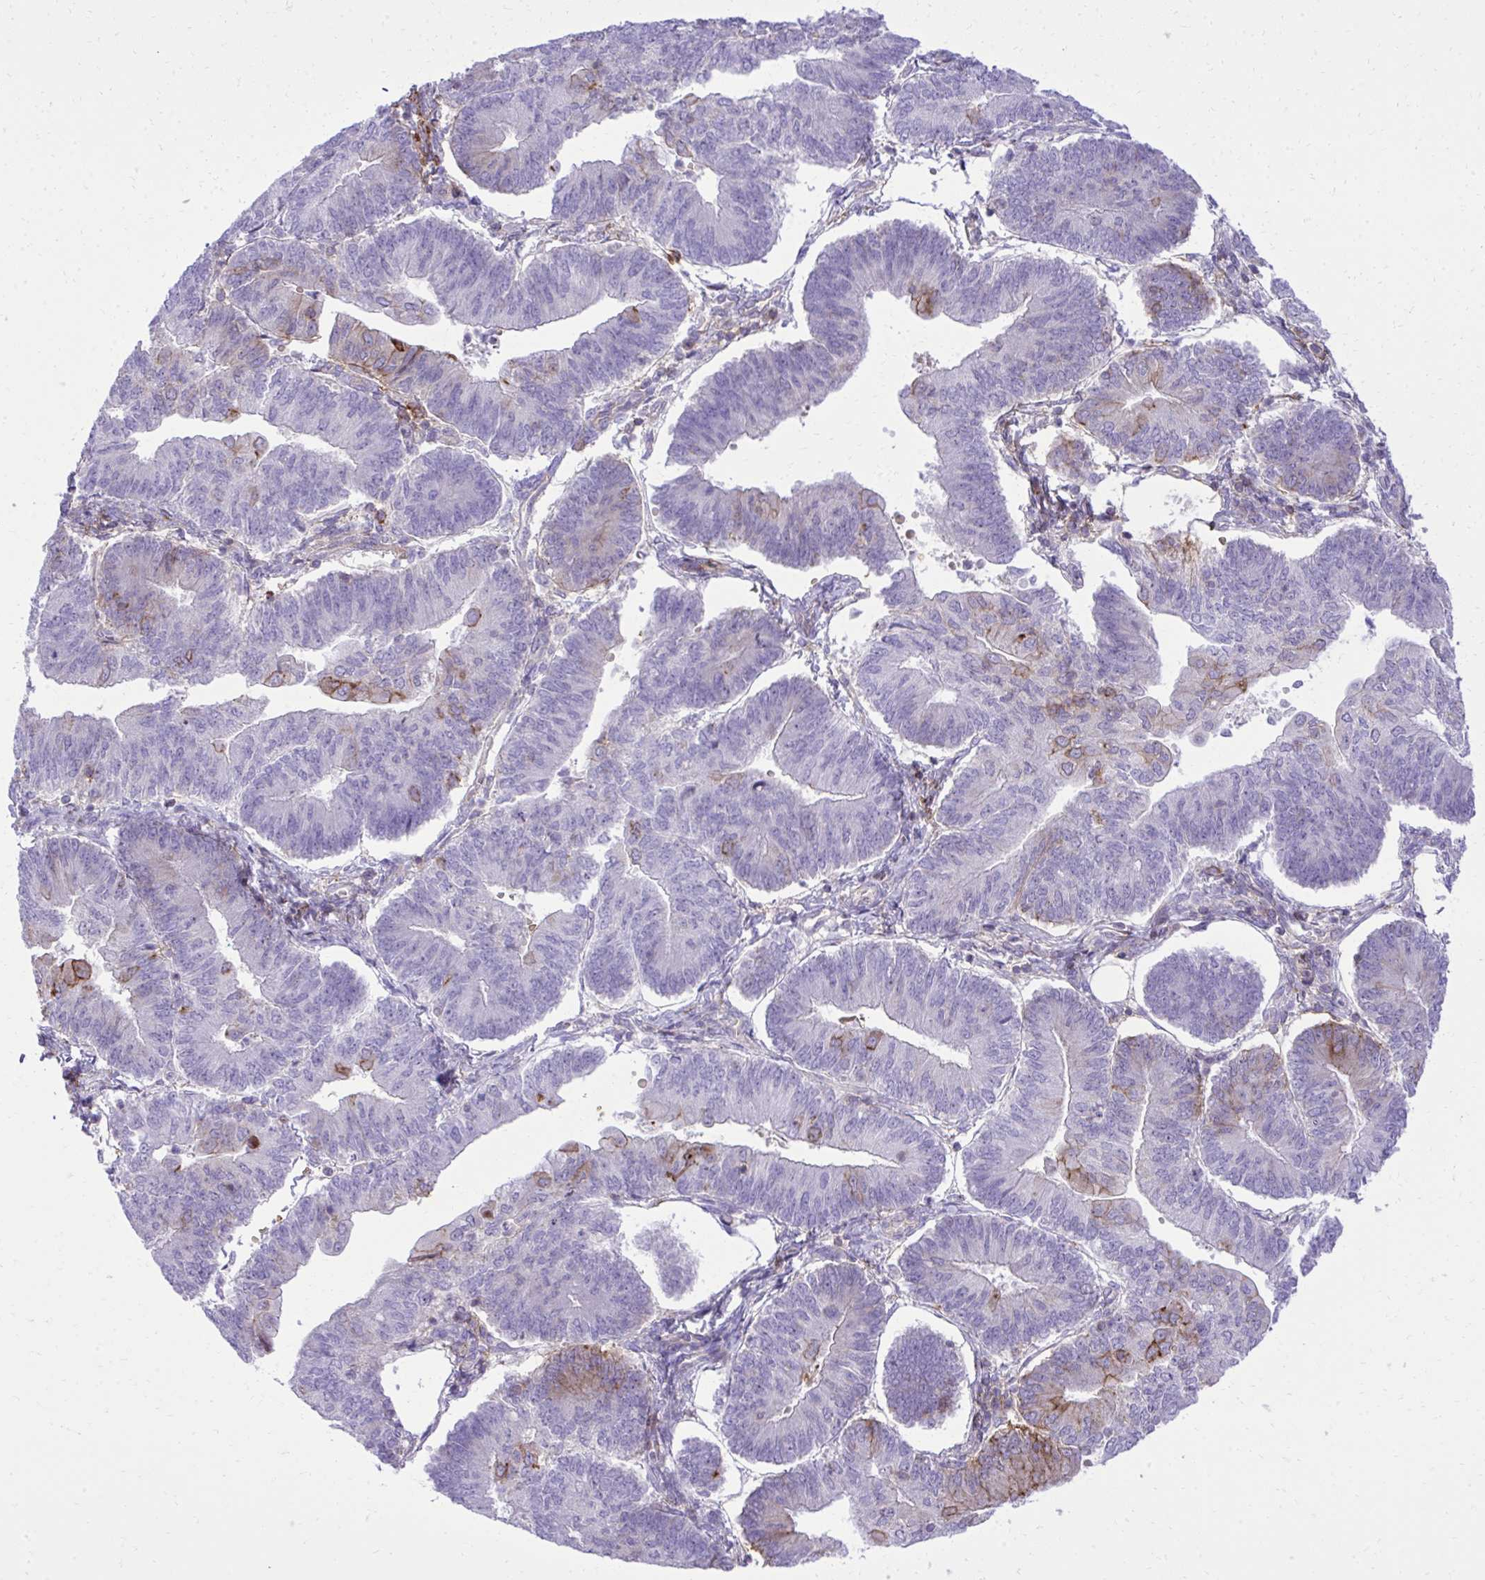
{"staining": {"intensity": "moderate", "quantity": "<25%", "location": "cytoplasmic/membranous"}, "tissue": "endometrial cancer", "cell_type": "Tumor cells", "image_type": "cancer", "snomed": [{"axis": "morphology", "description": "Adenocarcinoma, NOS"}, {"axis": "topography", "description": "Endometrium"}], "caption": "Immunohistochemical staining of human adenocarcinoma (endometrial) reveals low levels of moderate cytoplasmic/membranous staining in approximately <25% of tumor cells.", "gene": "PITPNM3", "patient": {"sex": "female", "age": 65}}